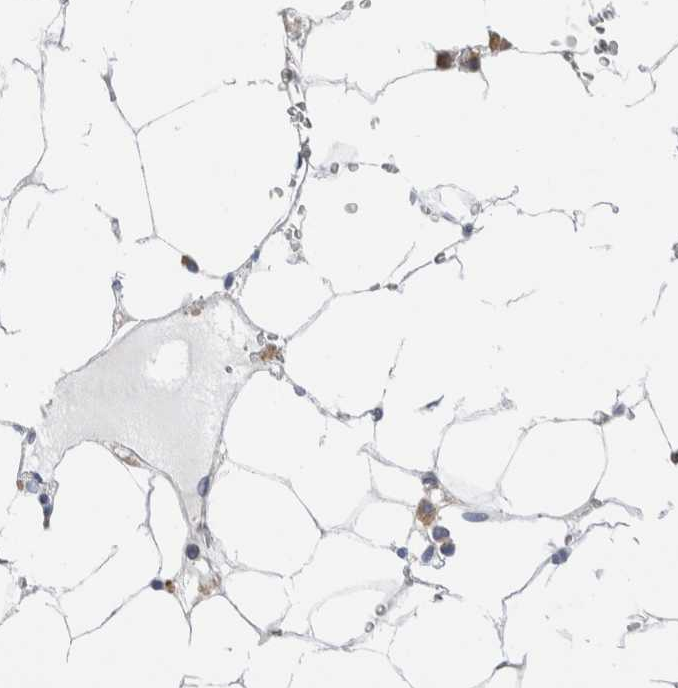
{"staining": {"intensity": "moderate", "quantity": "<25%", "location": "cytoplasmic/membranous"}, "tissue": "bone marrow", "cell_type": "Hematopoietic cells", "image_type": "normal", "snomed": [{"axis": "morphology", "description": "Normal tissue, NOS"}, {"axis": "topography", "description": "Bone marrow"}], "caption": "Unremarkable bone marrow displays moderate cytoplasmic/membranous expression in approximately <25% of hematopoietic cells (DAB = brown stain, brightfield microscopy at high magnification)..", "gene": "RACK1", "patient": {"sex": "male", "age": 70}}